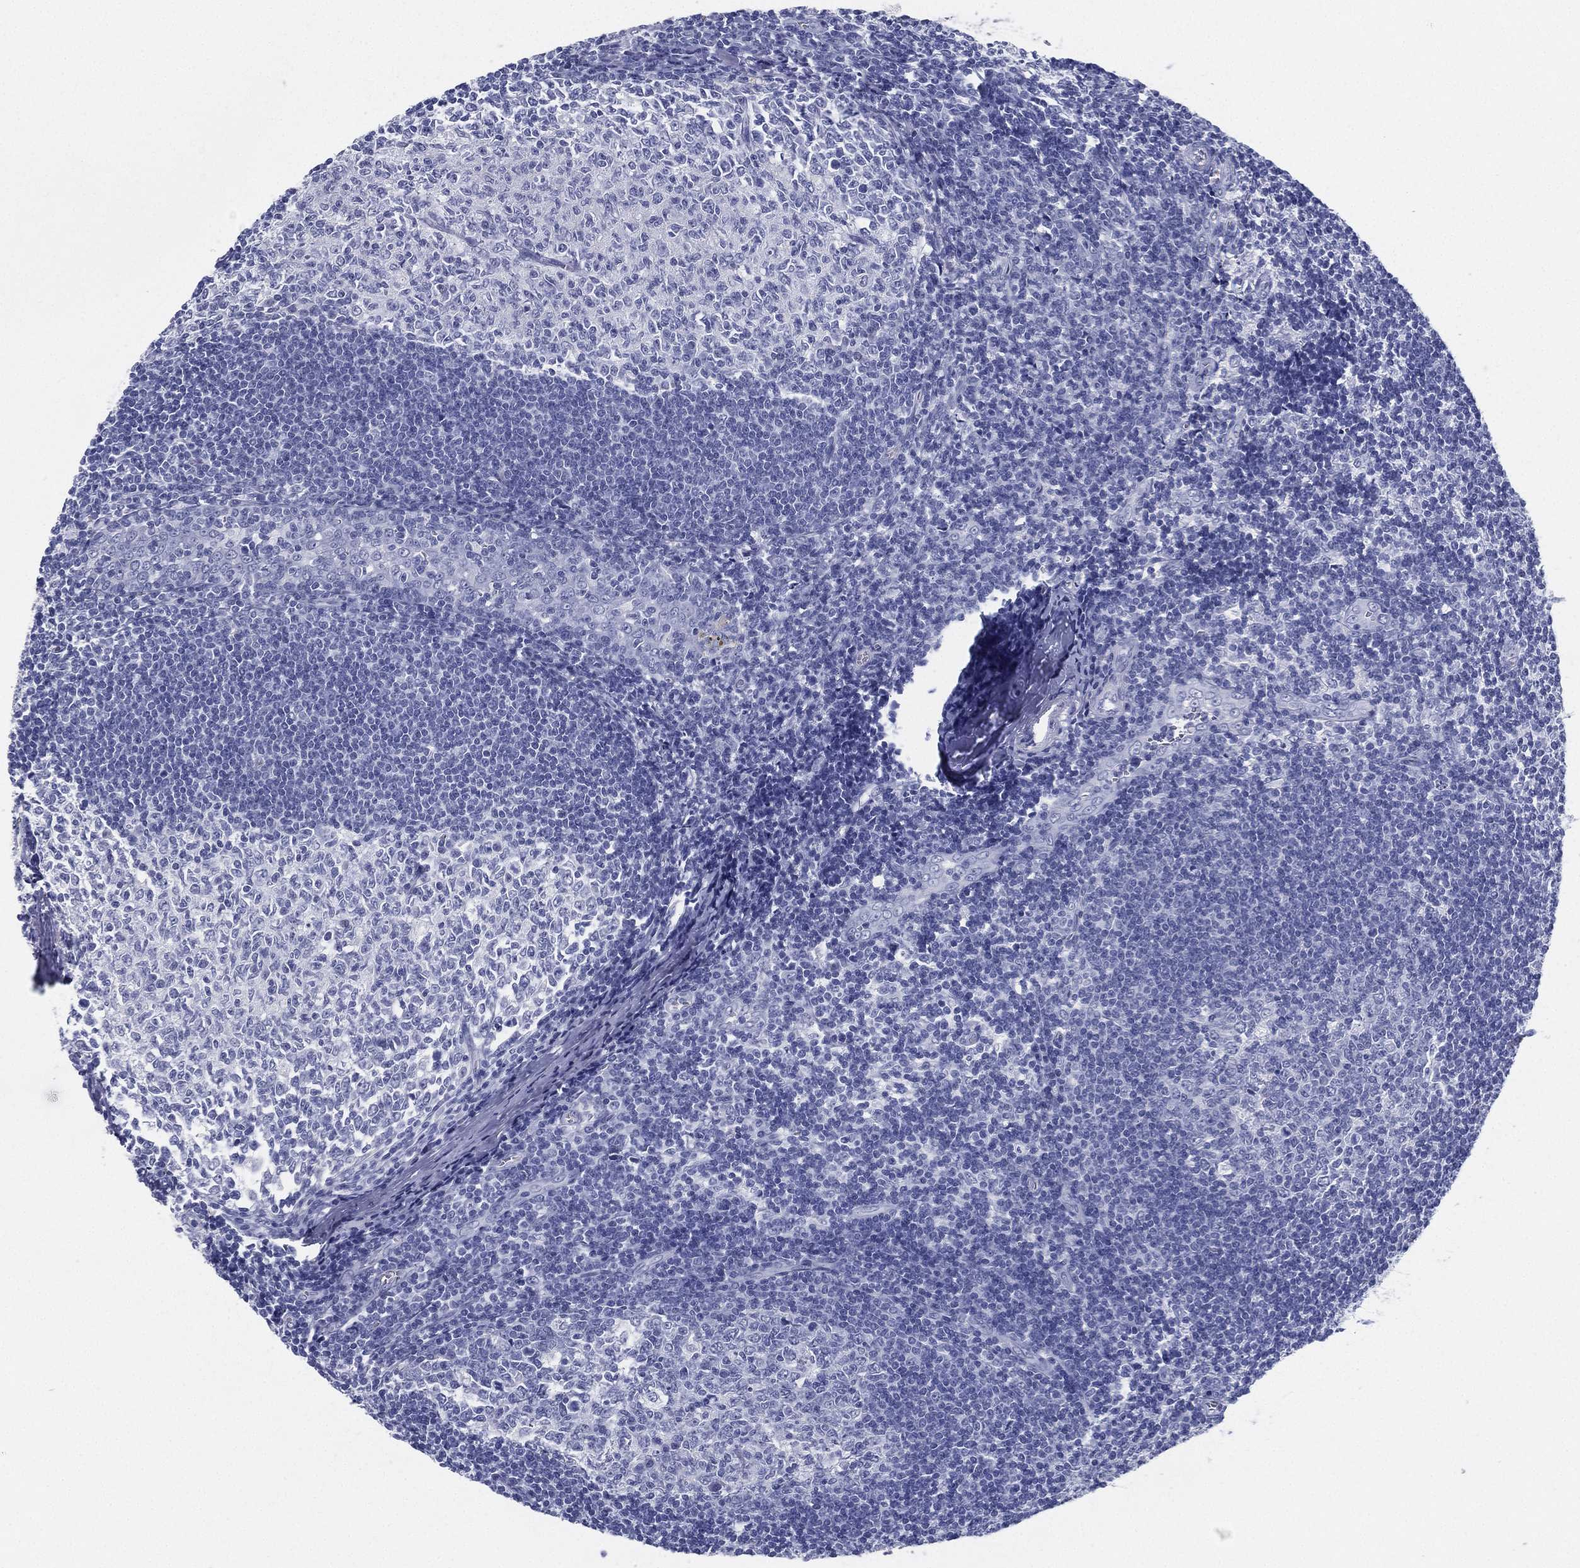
{"staining": {"intensity": "negative", "quantity": "none", "location": "none"}, "tissue": "tonsil", "cell_type": "Germinal center cells", "image_type": "normal", "snomed": [{"axis": "morphology", "description": "Normal tissue, NOS"}, {"axis": "topography", "description": "Tonsil"}], "caption": "Immunohistochemical staining of normal human tonsil displays no significant expression in germinal center cells.", "gene": "ATP1B2", "patient": {"sex": "male", "age": 33}}